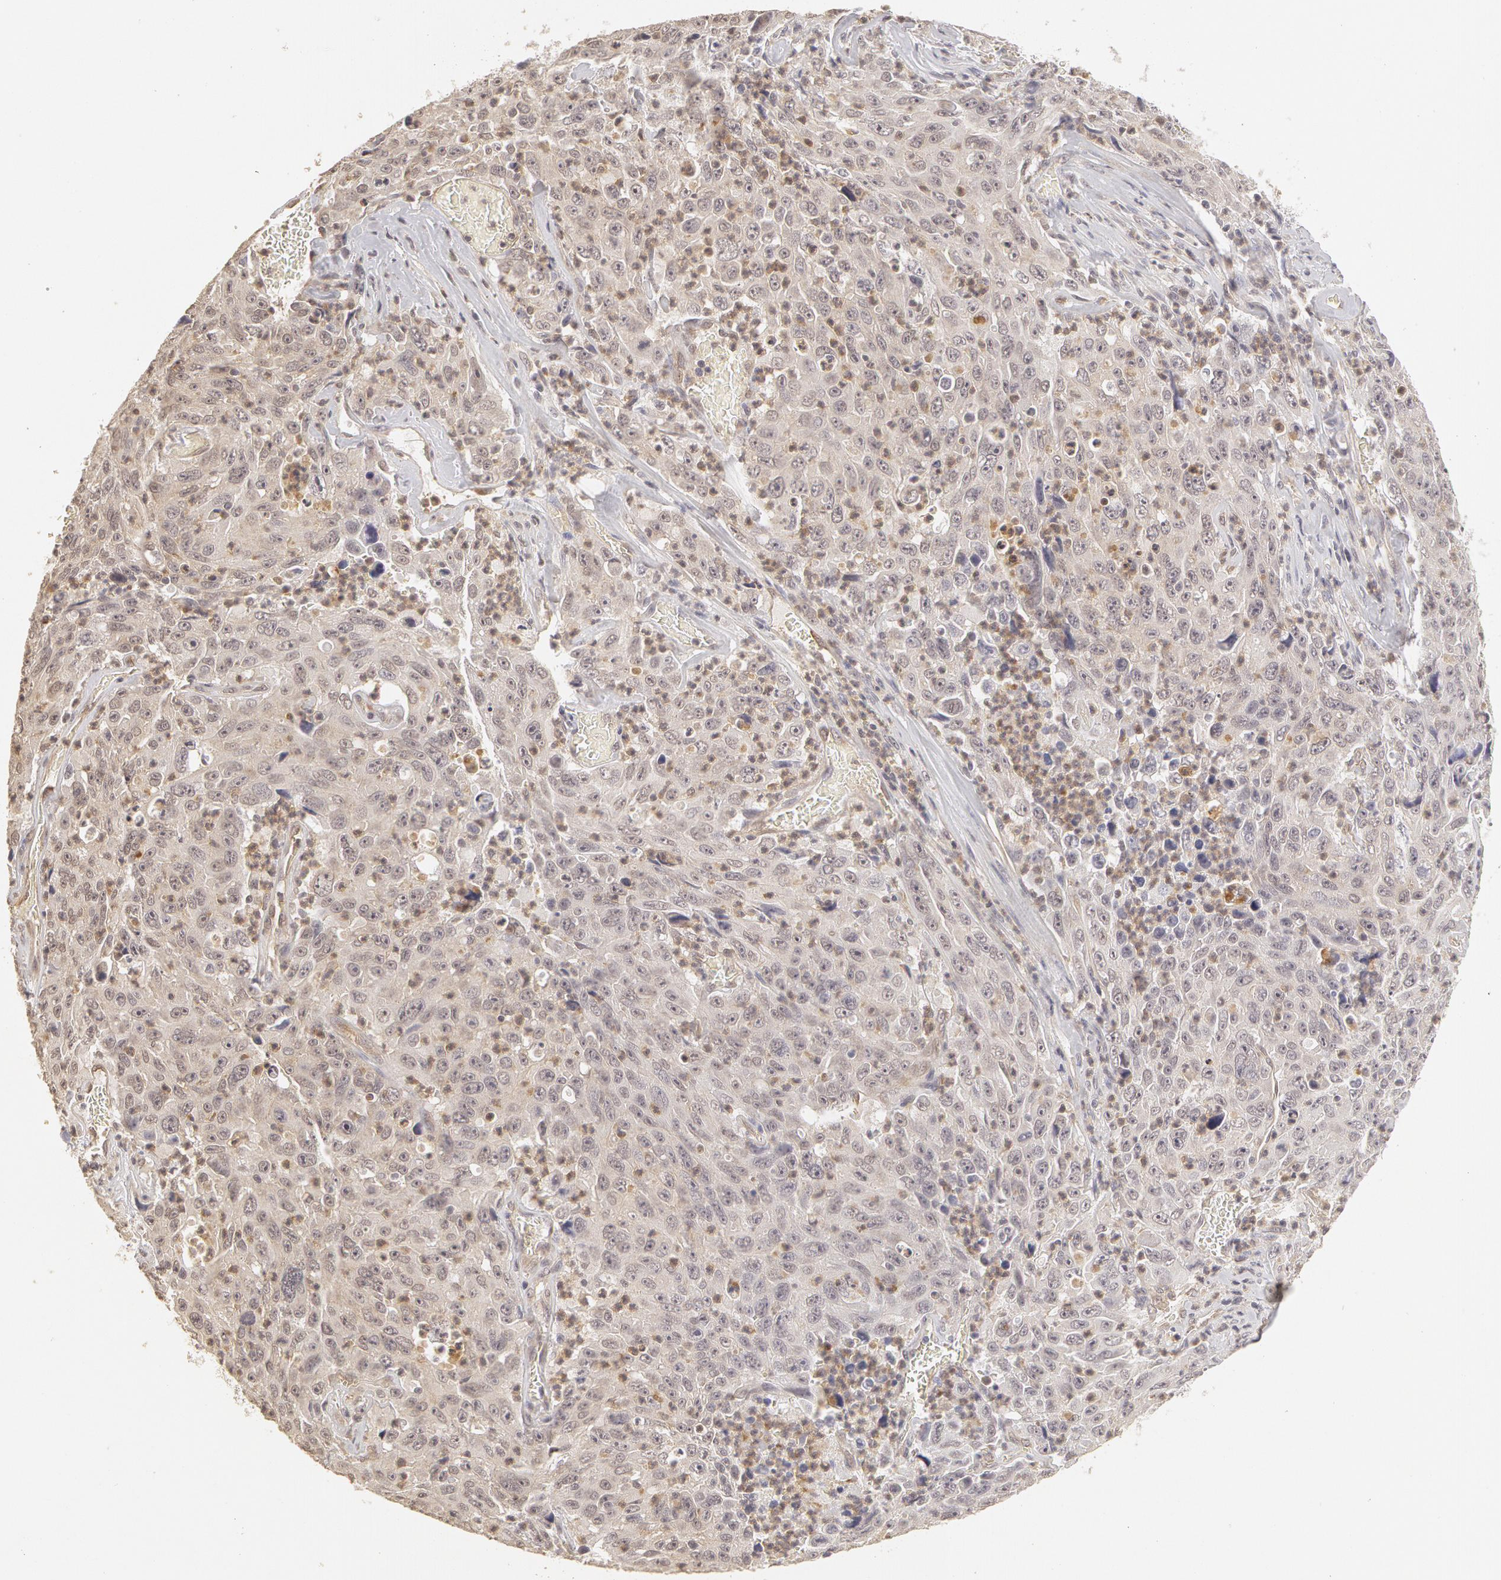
{"staining": {"intensity": "weak", "quantity": ">75%", "location": "cytoplasmic/membranous,nuclear"}, "tissue": "lung cancer", "cell_type": "Tumor cells", "image_type": "cancer", "snomed": [{"axis": "morphology", "description": "Squamous cell carcinoma, NOS"}, {"axis": "topography", "description": "Lung"}], "caption": "Immunohistochemistry (IHC) (DAB) staining of squamous cell carcinoma (lung) exhibits weak cytoplasmic/membranous and nuclear protein staining in about >75% of tumor cells.", "gene": "ADAM10", "patient": {"sex": "male", "age": 64}}